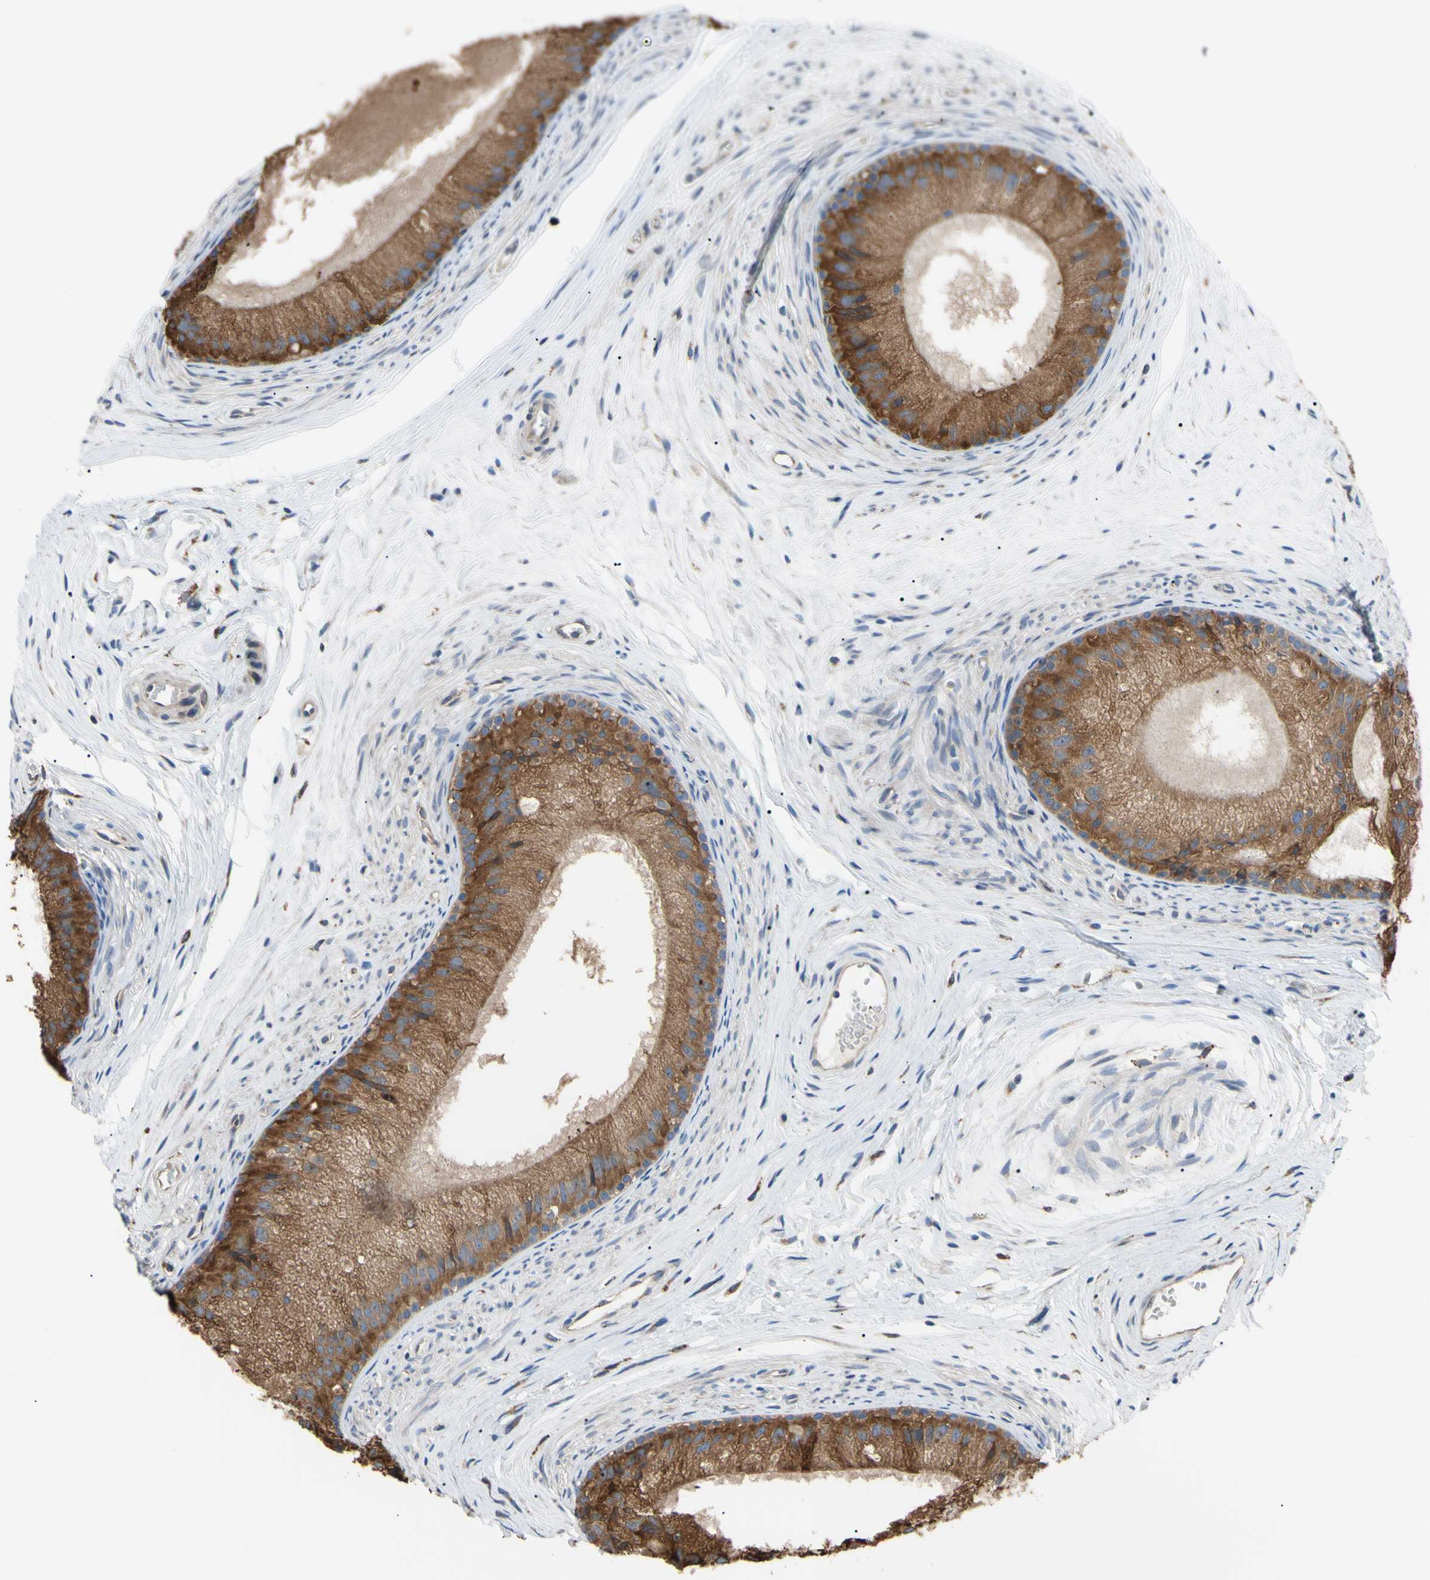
{"staining": {"intensity": "strong", "quantity": ">75%", "location": "cytoplasmic/membranous"}, "tissue": "epididymis", "cell_type": "Glandular cells", "image_type": "normal", "snomed": [{"axis": "morphology", "description": "Normal tissue, NOS"}, {"axis": "topography", "description": "Epididymis"}], "caption": "A high amount of strong cytoplasmic/membranous expression is present in approximately >75% of glandular cells in benign epididymis. The protein of interest is stained brown, and the nuclei are stained in blue (DAB (3,3'-diaminobenzidine) IHC with brightfield microscopy, high magnification).", "gene": "BMF", "patient": {"sex": "male", "age": 56}}